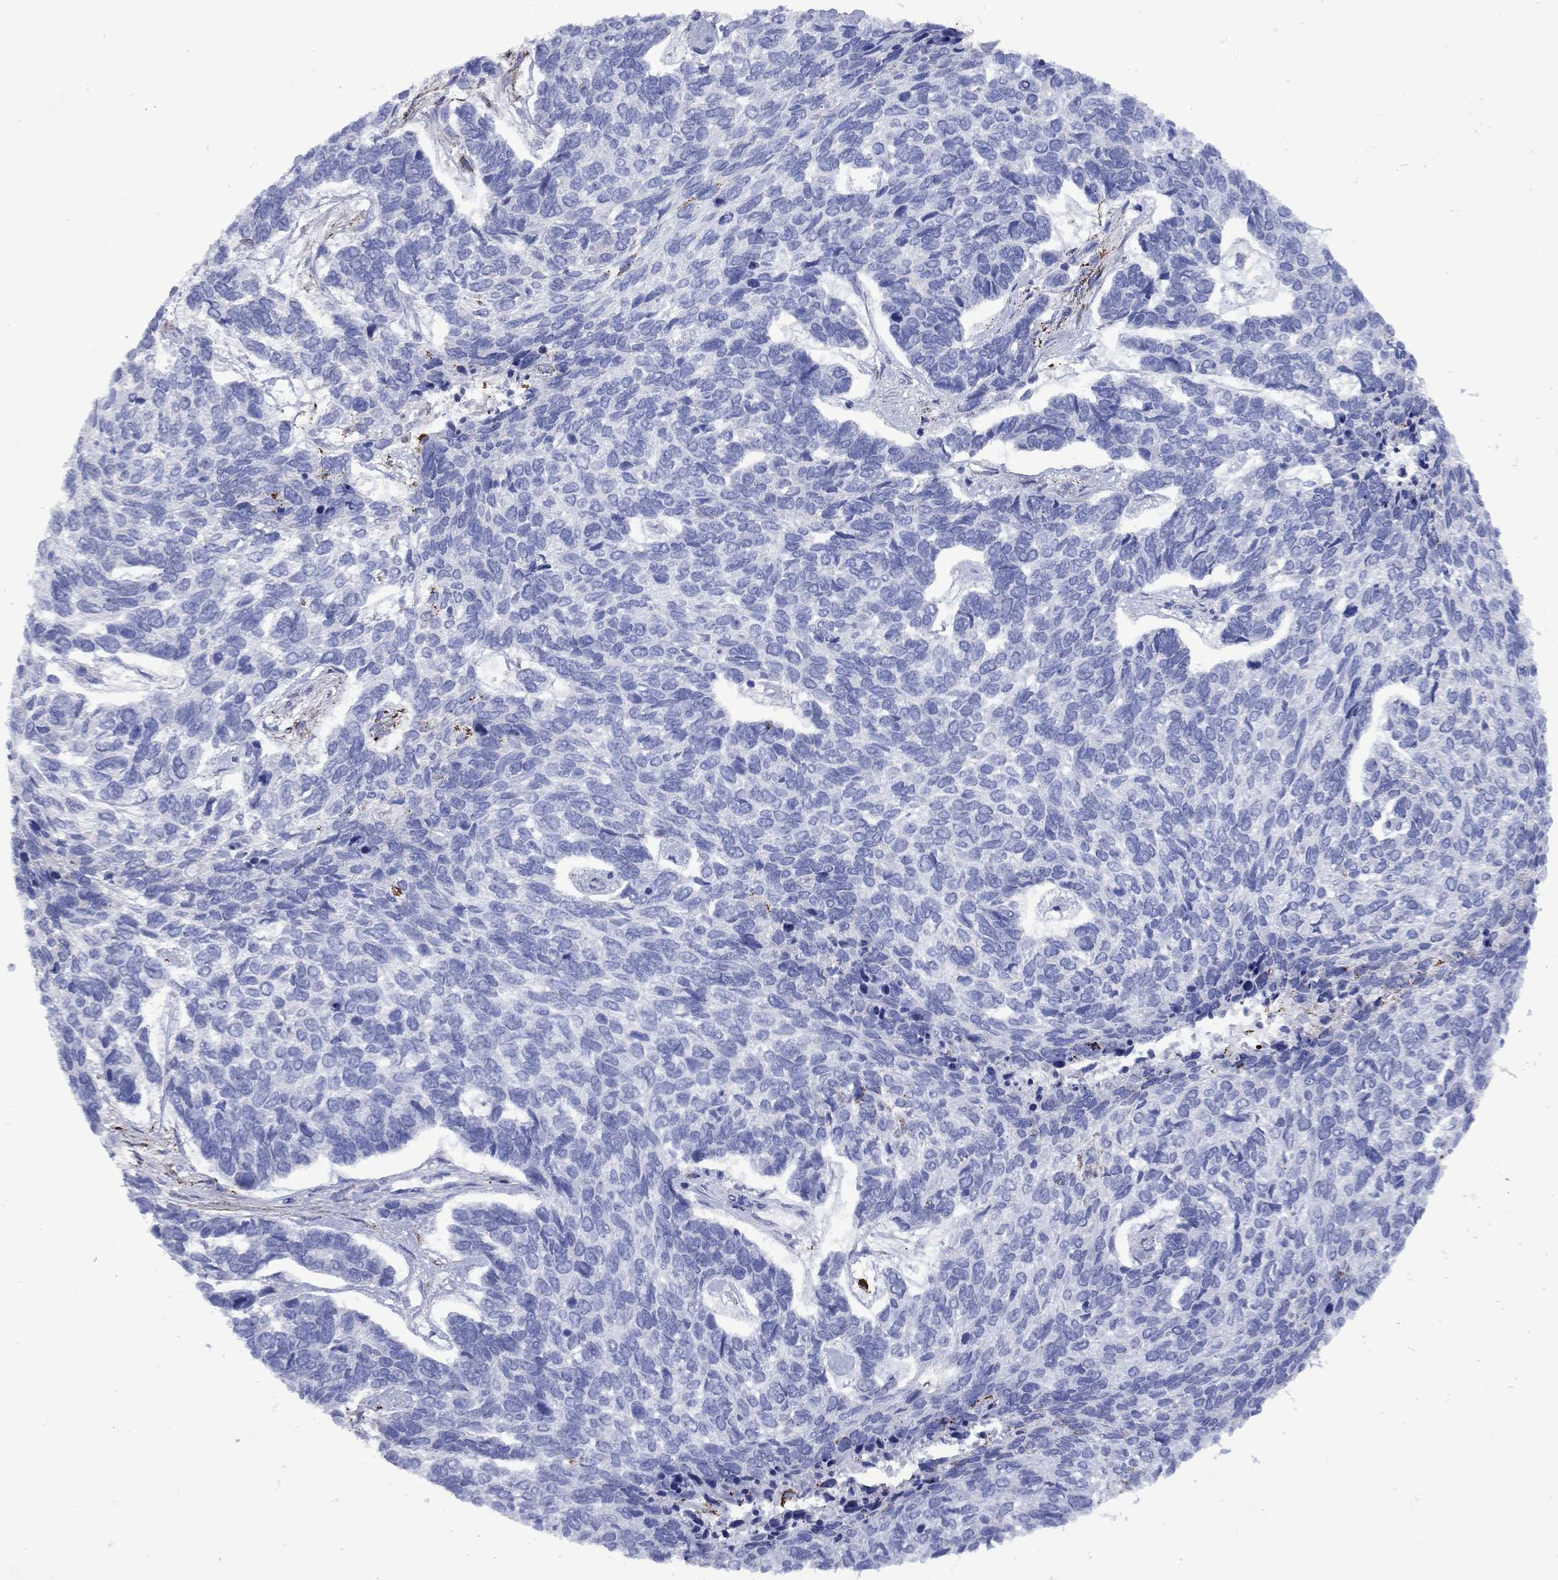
{"staining": {"intensity": "negative", "quantity": "none", "location": "none"}, "tissue": "skin cancer", "cell_type": "Tumor cells", "image_type": "cancer", "snomed": [{"axis": "morphology", "description": "Basal cell carcinoma"}, {"axis": "topography", "description": "Skin"}], "caption": "This histopathology image is of skin cancer (basal cell carcinoma) stained with IHC to label a protein in brown with the nuclei are counter-stained blue. There is no expression in tumor cells. Nuclei are stained in blue.", "gene": "SESTD1", "patient": {"sex": "female", "age": 65}}